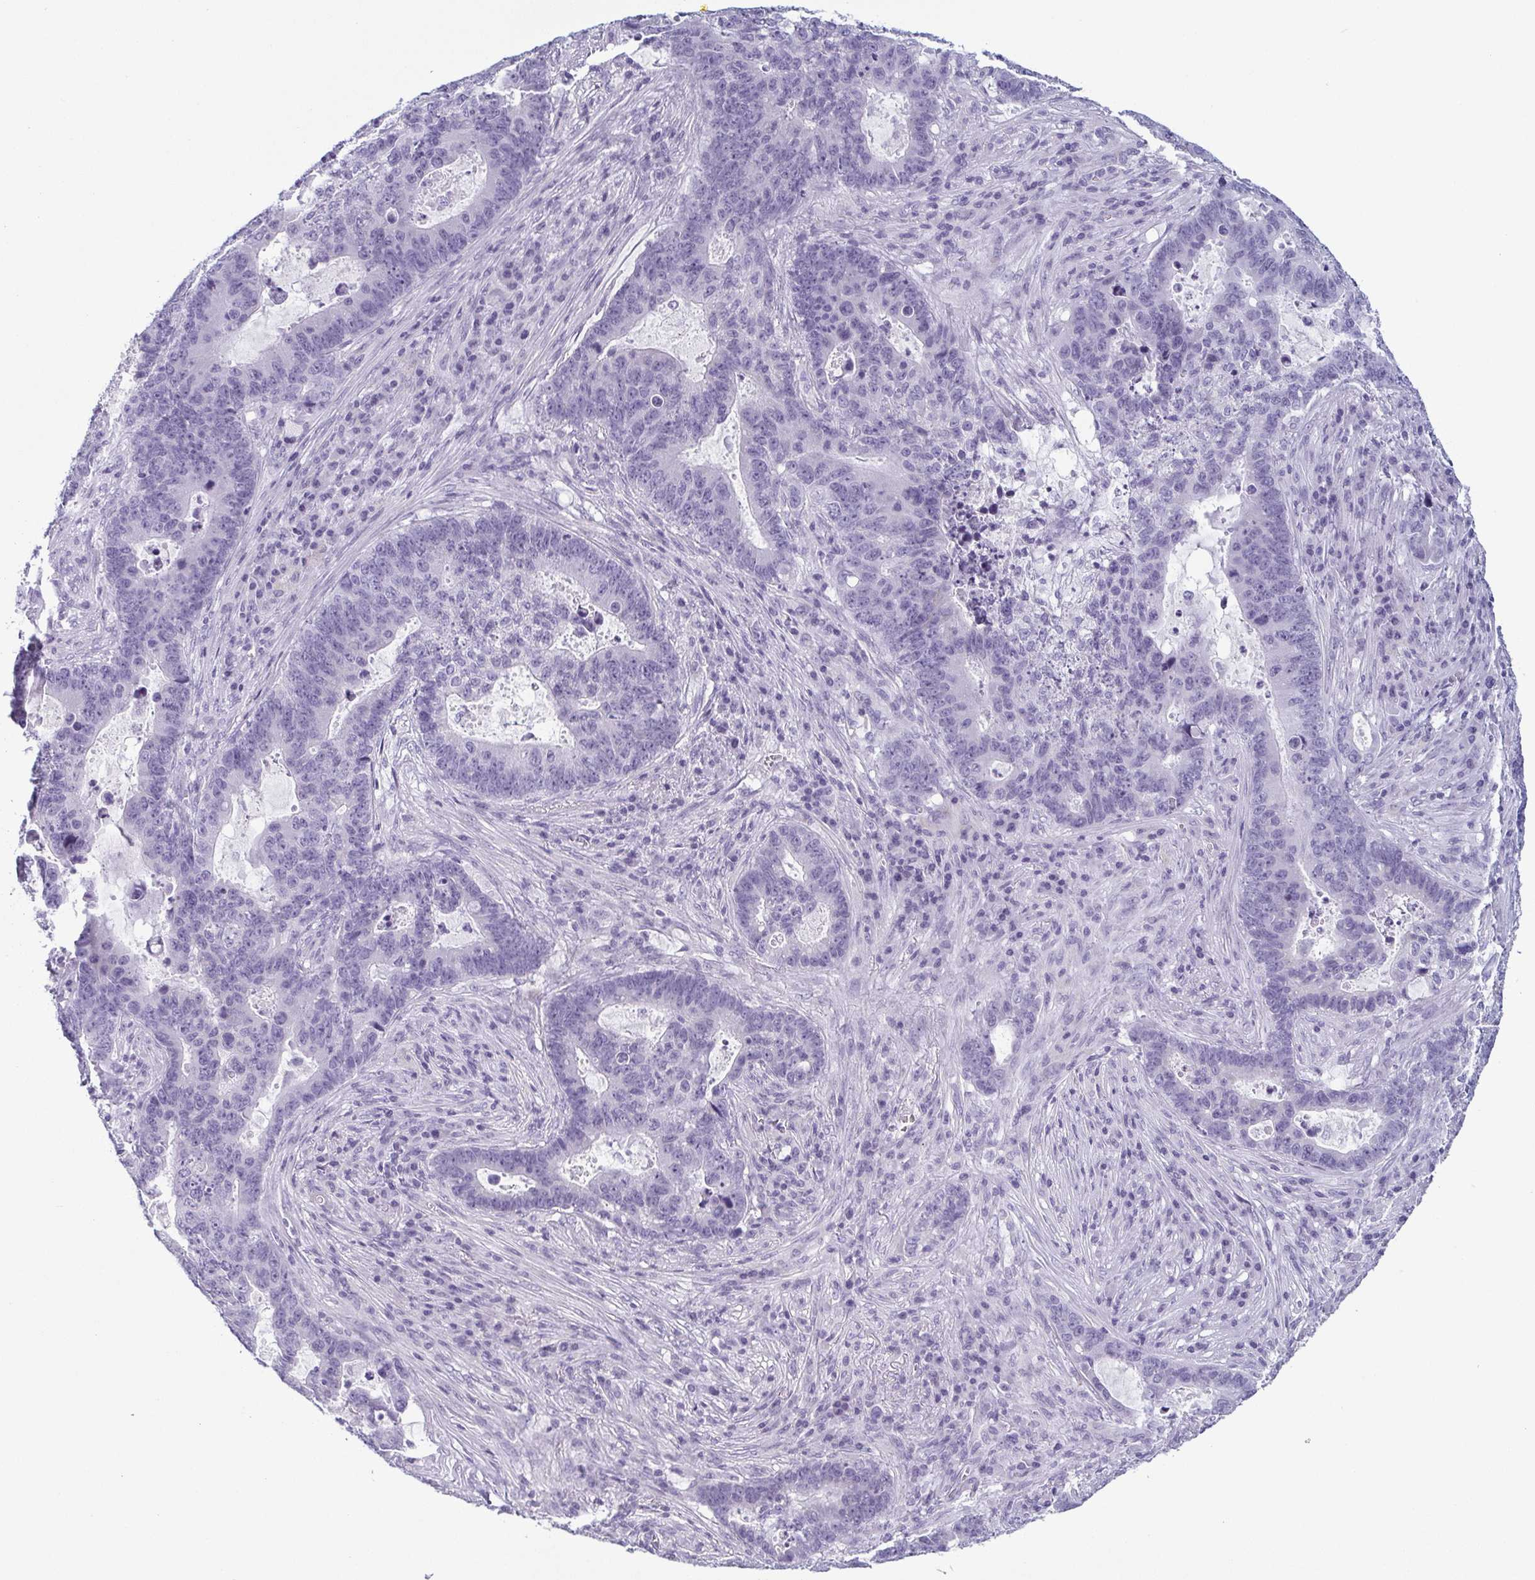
{"staining": {"intensity": "negative", "quantity": "none", "location": "none"}, "tissue": "lung cancer", "cell_type": "Tumor cells", "image_type": "cancer", "snomed": [{"axis": "morphology", "description": "Aneuploidy"}, {"axis": "morphology", "description": "Adenocarcinoma, NOS"}, {"axis": "morphology", "description": "Adenocarcinoma primary or metastatic"}, {"axis": "topography", "description": "Lung"}], "caption": "Image shows no protein expression in tumor cells of adenocarcinoma primary or metastatic (lung) tissue.", "gene": "KRT78", "patient": {"sex": "female", "age": 75}}